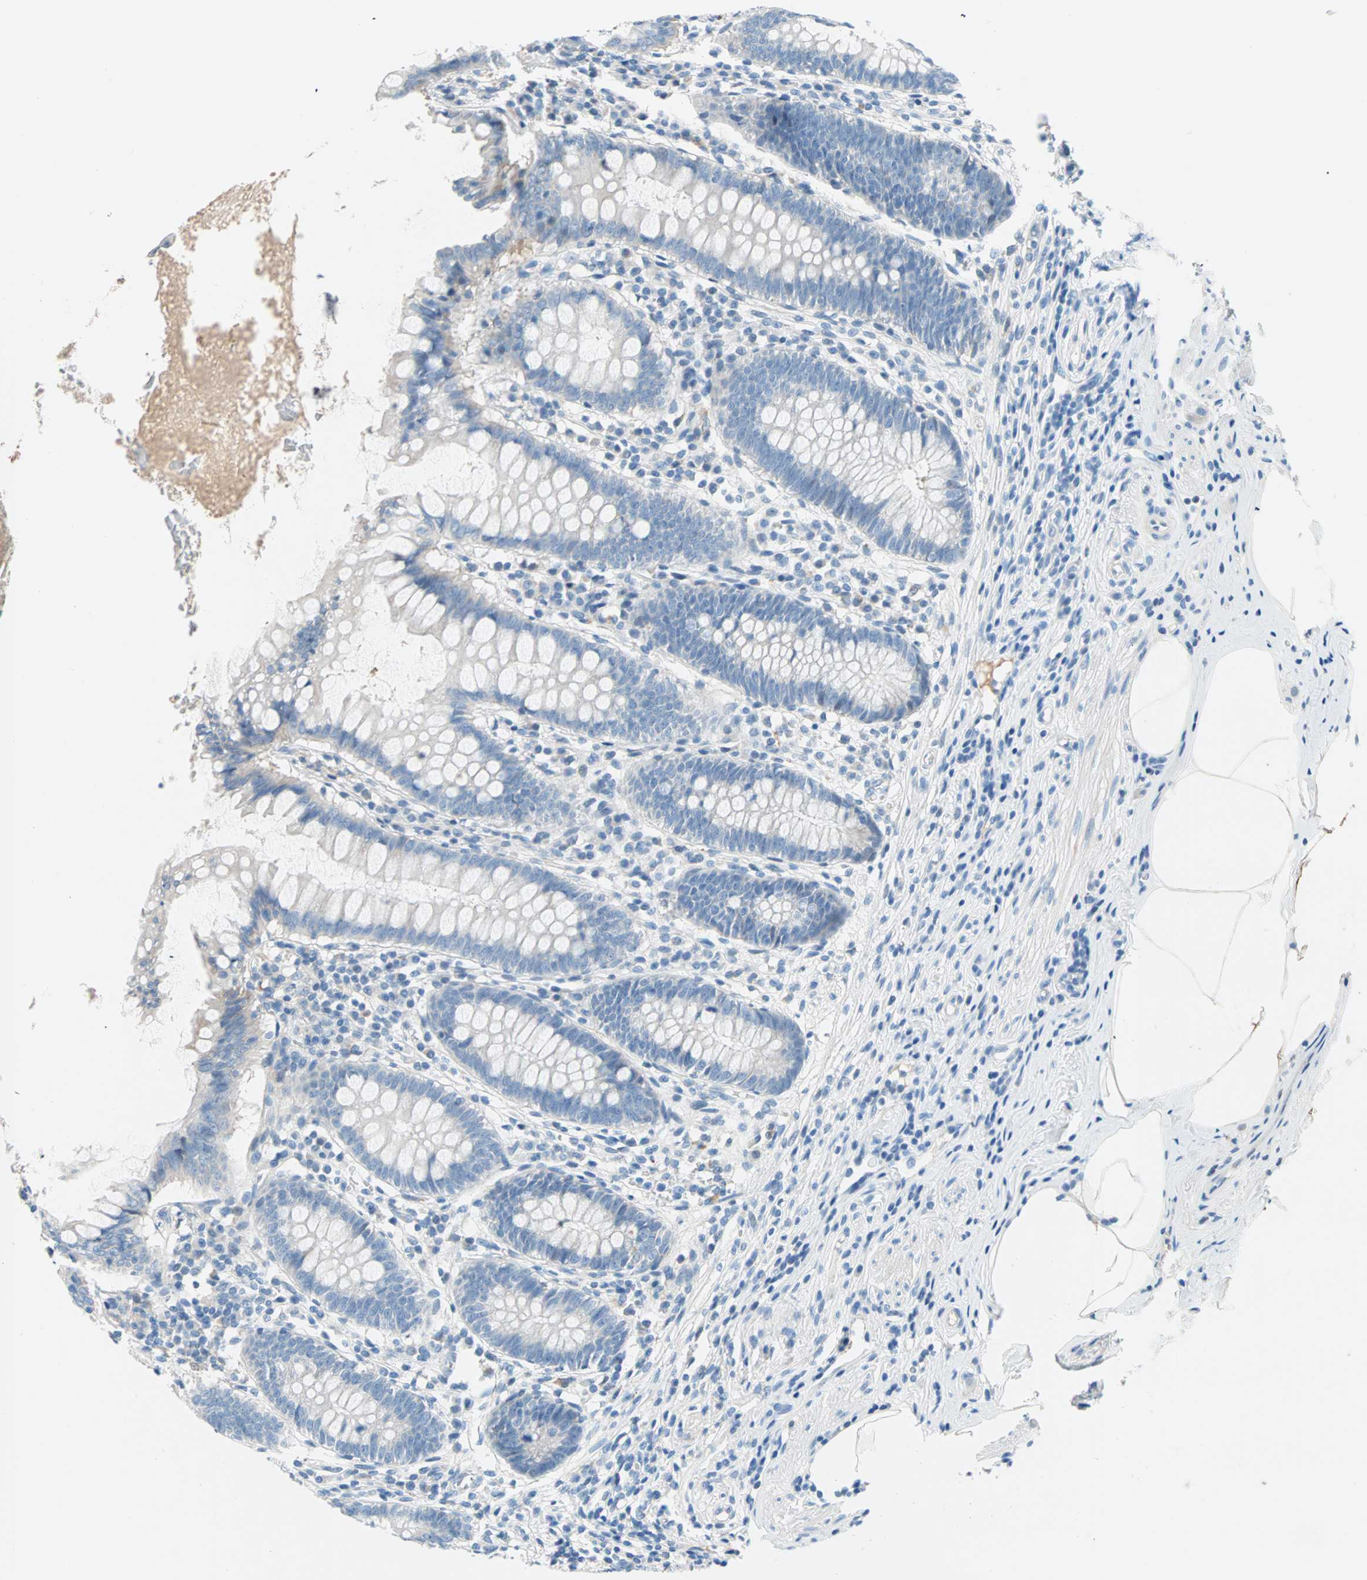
{"staining": {"intensity": "negative", "quantity": "none", "location": "none"}, "tissue": "appendix", "cell_type": "Glandular cells", "image_type": "normal", "snomed": [{"axis": "morphology", "description": "Normal tissue, NOS"}, {"axis": "topography", "description": "Appendix"}], "caption": "The histopathology image shows no staining of glandular cells in normal appendix.", "gene": "TMEM163", "patient": {"sex": "female", "age": 50}}